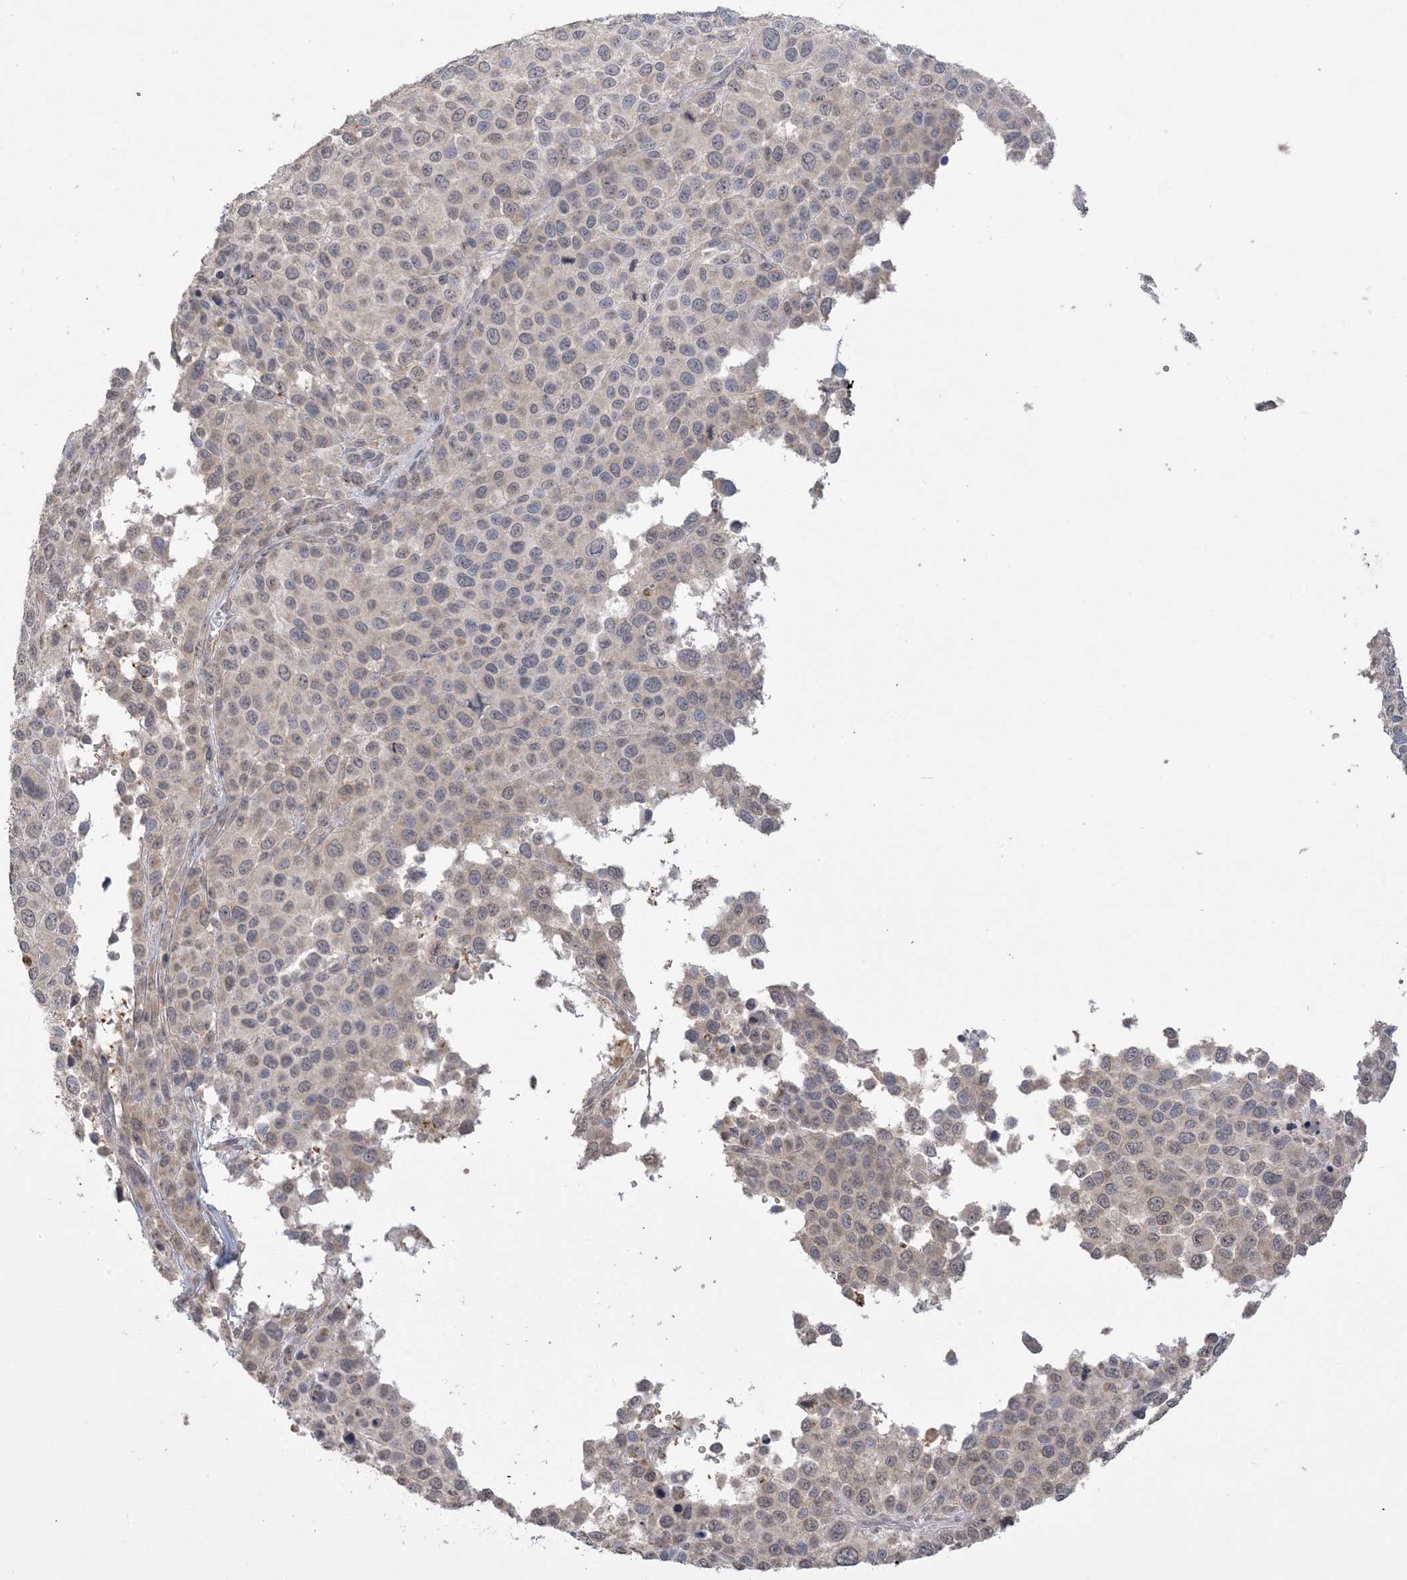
{"staining": {"intensity": "weak", "quantity": "<25%", "location": "nuclear"}, "tissue": "melanoma", "cell_type": "Tumor cells", "image_type": "cancer", "snomed": [{"axis": "morphology", "description": "Malignant melanoma, NOS"}, {"axis": "topography", "description": "Skin of trunk"}], "caption": "Immunohistochemistry (IHC) image of neoplastic tissue: malignant melanoma stained with DAB (3,3'-diaminobenzidine) demonstrates no significant protein positivity in tumor cells.", "gene": "XRN1", "patient": {"sex": "male", "age": 71}}